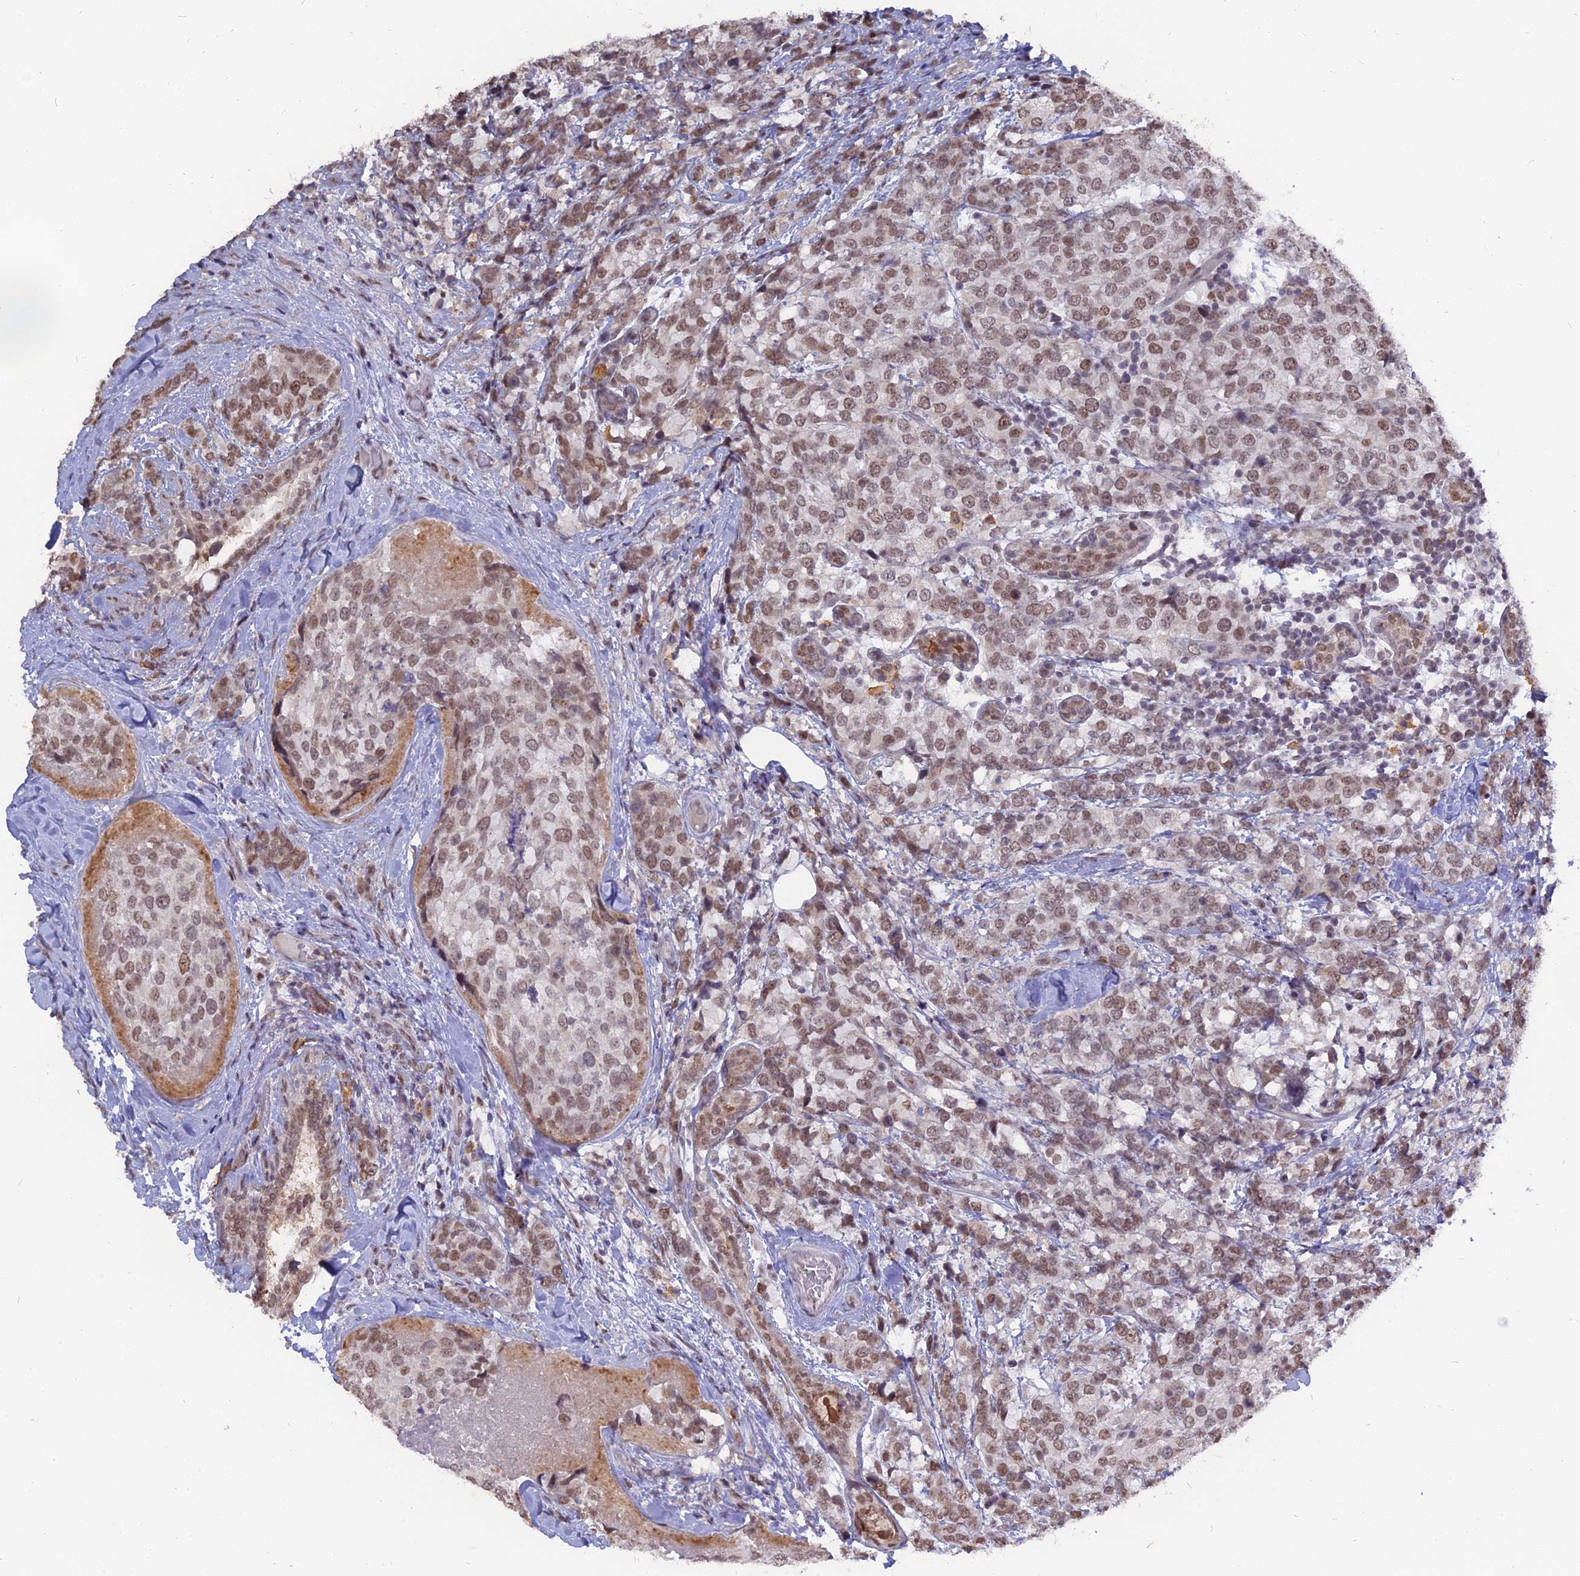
{"staining": {"intensity": "moderate", "quantity": ">75%", "location": "nuclear"}, "tissue": "breast cancer", "cell_type": "Tumor cells", "image_type": "cancer", "snomed": [{"axis": "morphology", "description": "Lobular carcinoma"}, {"axis": "topography", "description": "Breast"}], "caption": "Tumor cells exhibit medium levels of moderate nuclear positivity in about >75% of cells in human lobular carcinoma (breast).", "gene": "NR1H3", "patient": {"sex": "female", "age": 59}}